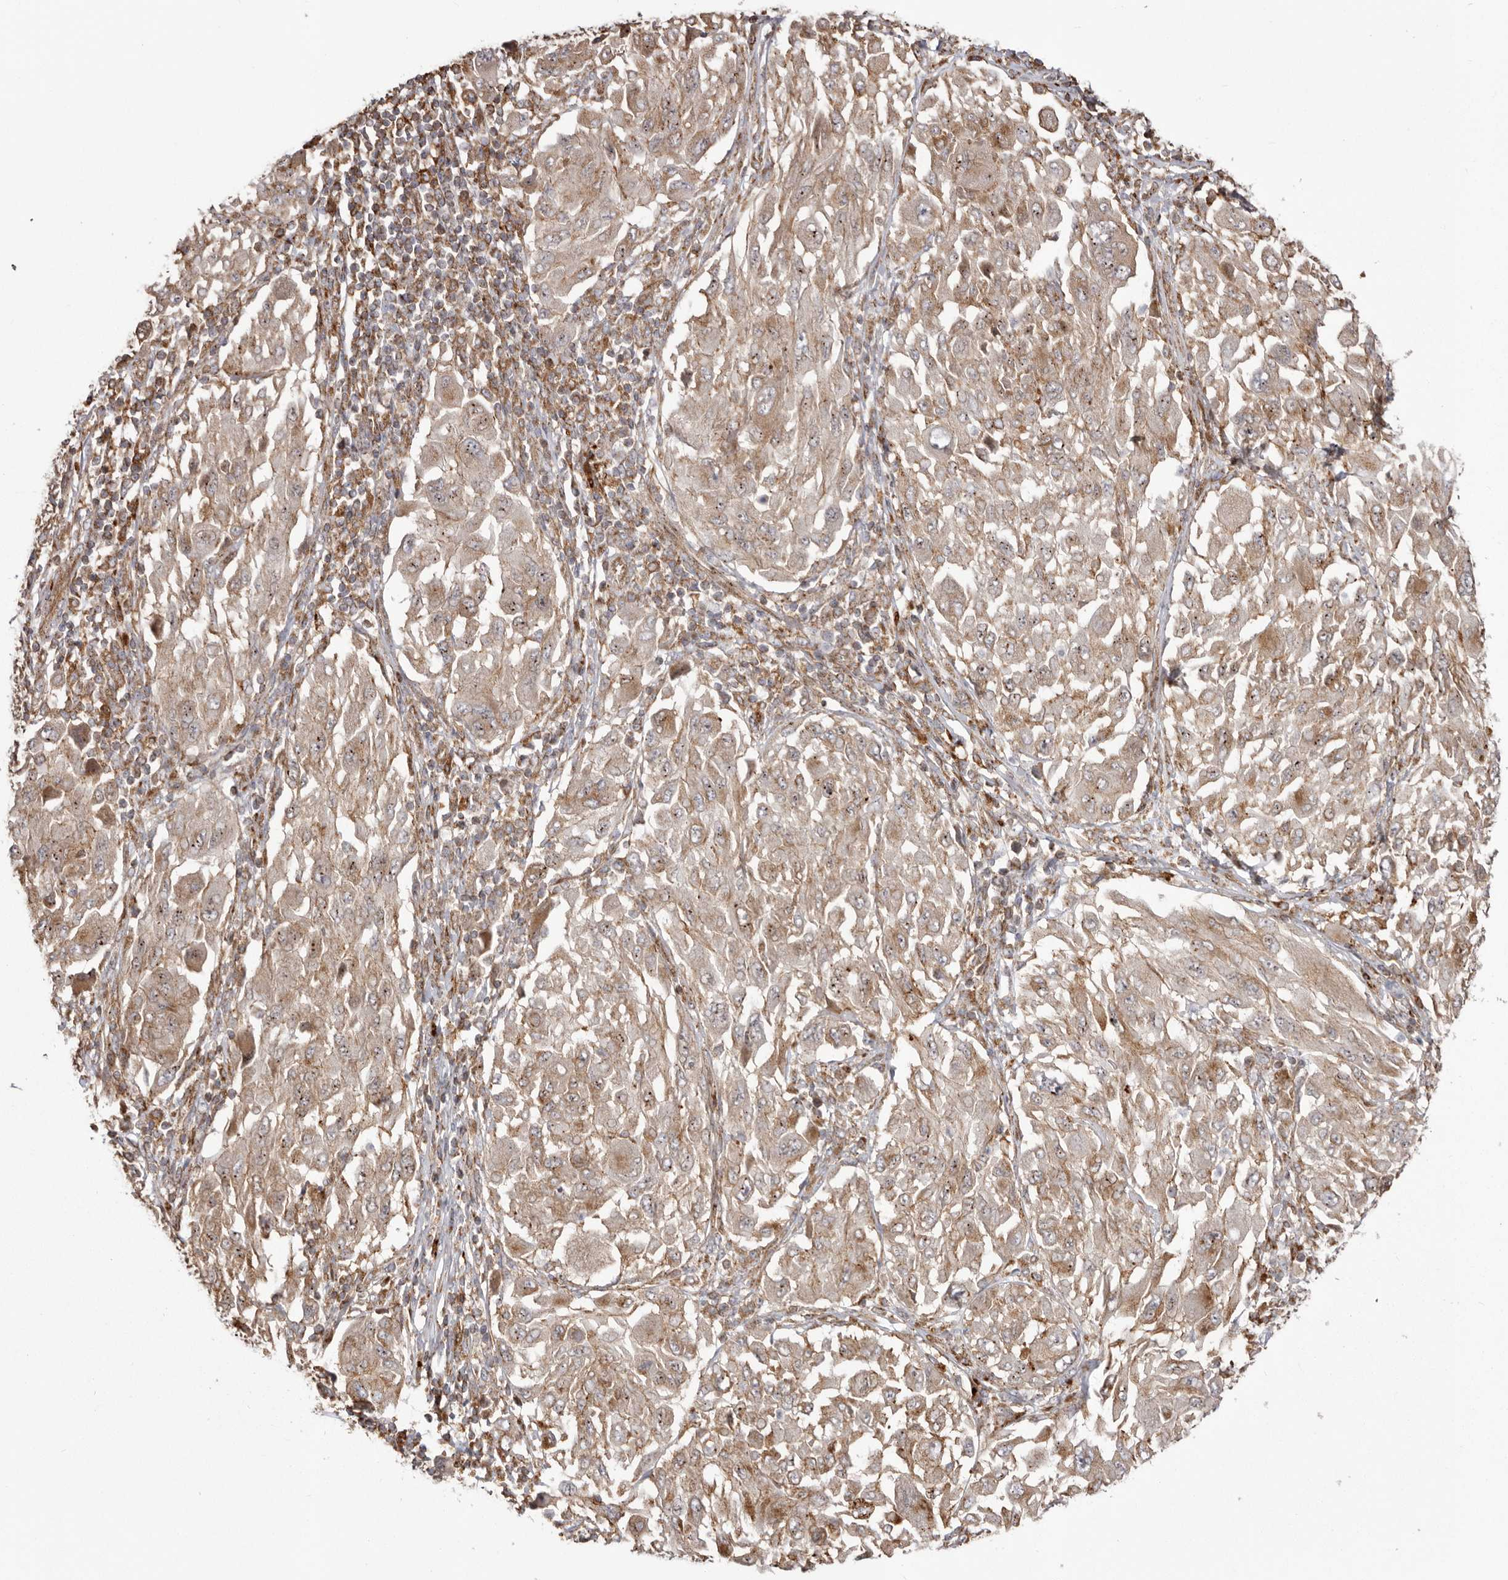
{"staining": {"intensity": "weak", "quantity": ">75%", "location": "cytoplasmic/membranous"}, "tissue": "melanoma", "cell_type": "Tumor cells", "image_type": "cancer", "snomed": [{"axis": "morphology", "description": "Malignant melanoma, NOS"}, {"axis": "topography", "description": "Skin"}], "caption": "Malignant melanoma tissue exhibits weak cytoplasmic/membranous expression in about >75% of tumor cells, visualized by immunohistochemistry.", "gene": "NUP43", "patient": {"sex": "female", "age": 91}}